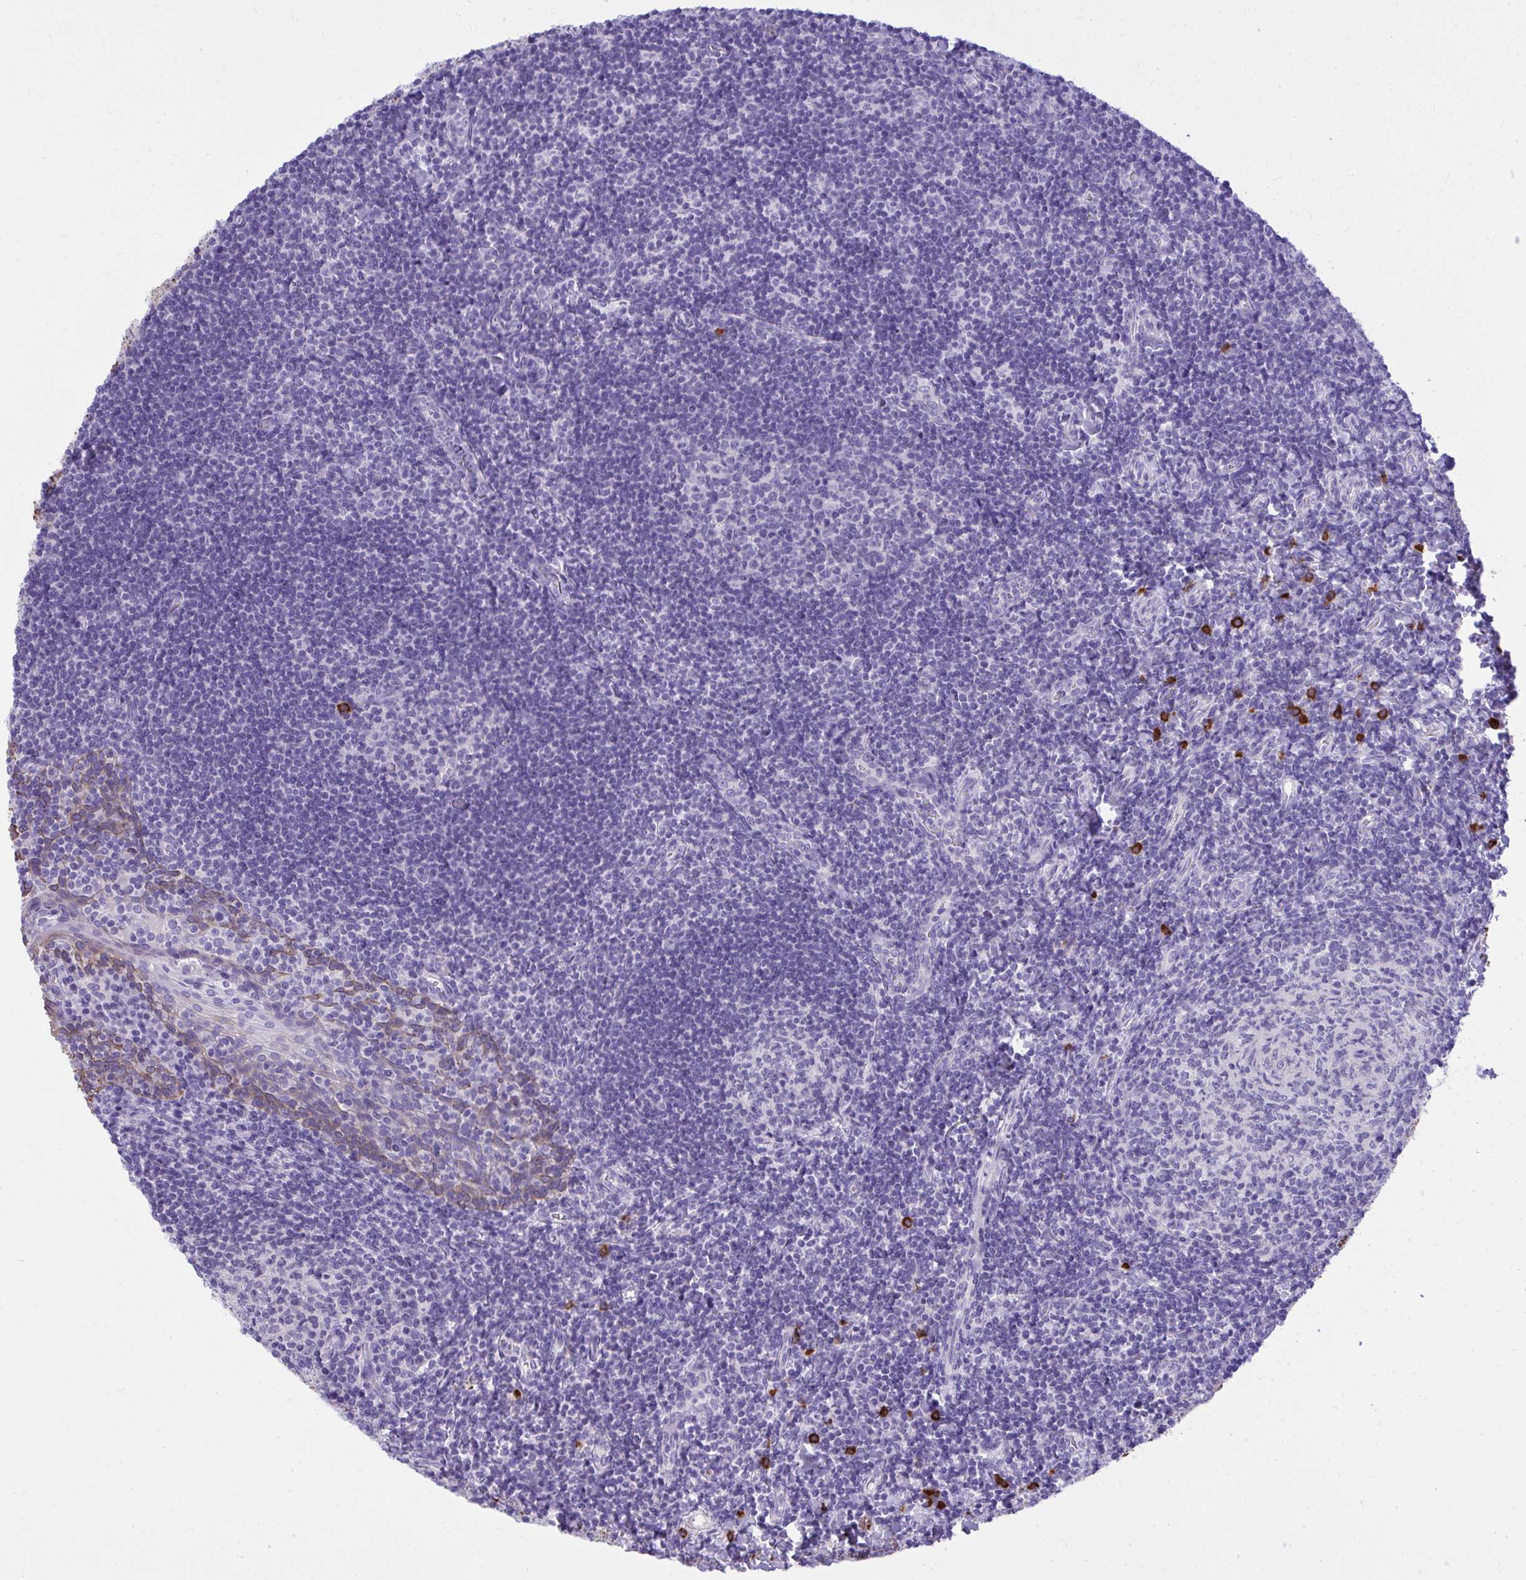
{"staining": {"intensity": "negative", "quantity": "none", "location": "none"}, "tissue": "tonsil", "cell_type": "Germinal center cells", "image_type": "normal", "snomed": [{"axis": "morphology", "description": "Normal tissue, NOS"}, {"axis": "topography", "description": "Tonsil"}], "caption": "This is an IHC histopathology image of benign tonsil. There is no positivity in germinal center cells.", "gene": "PSD", "patient": {"sex": "female", "age": 10}}